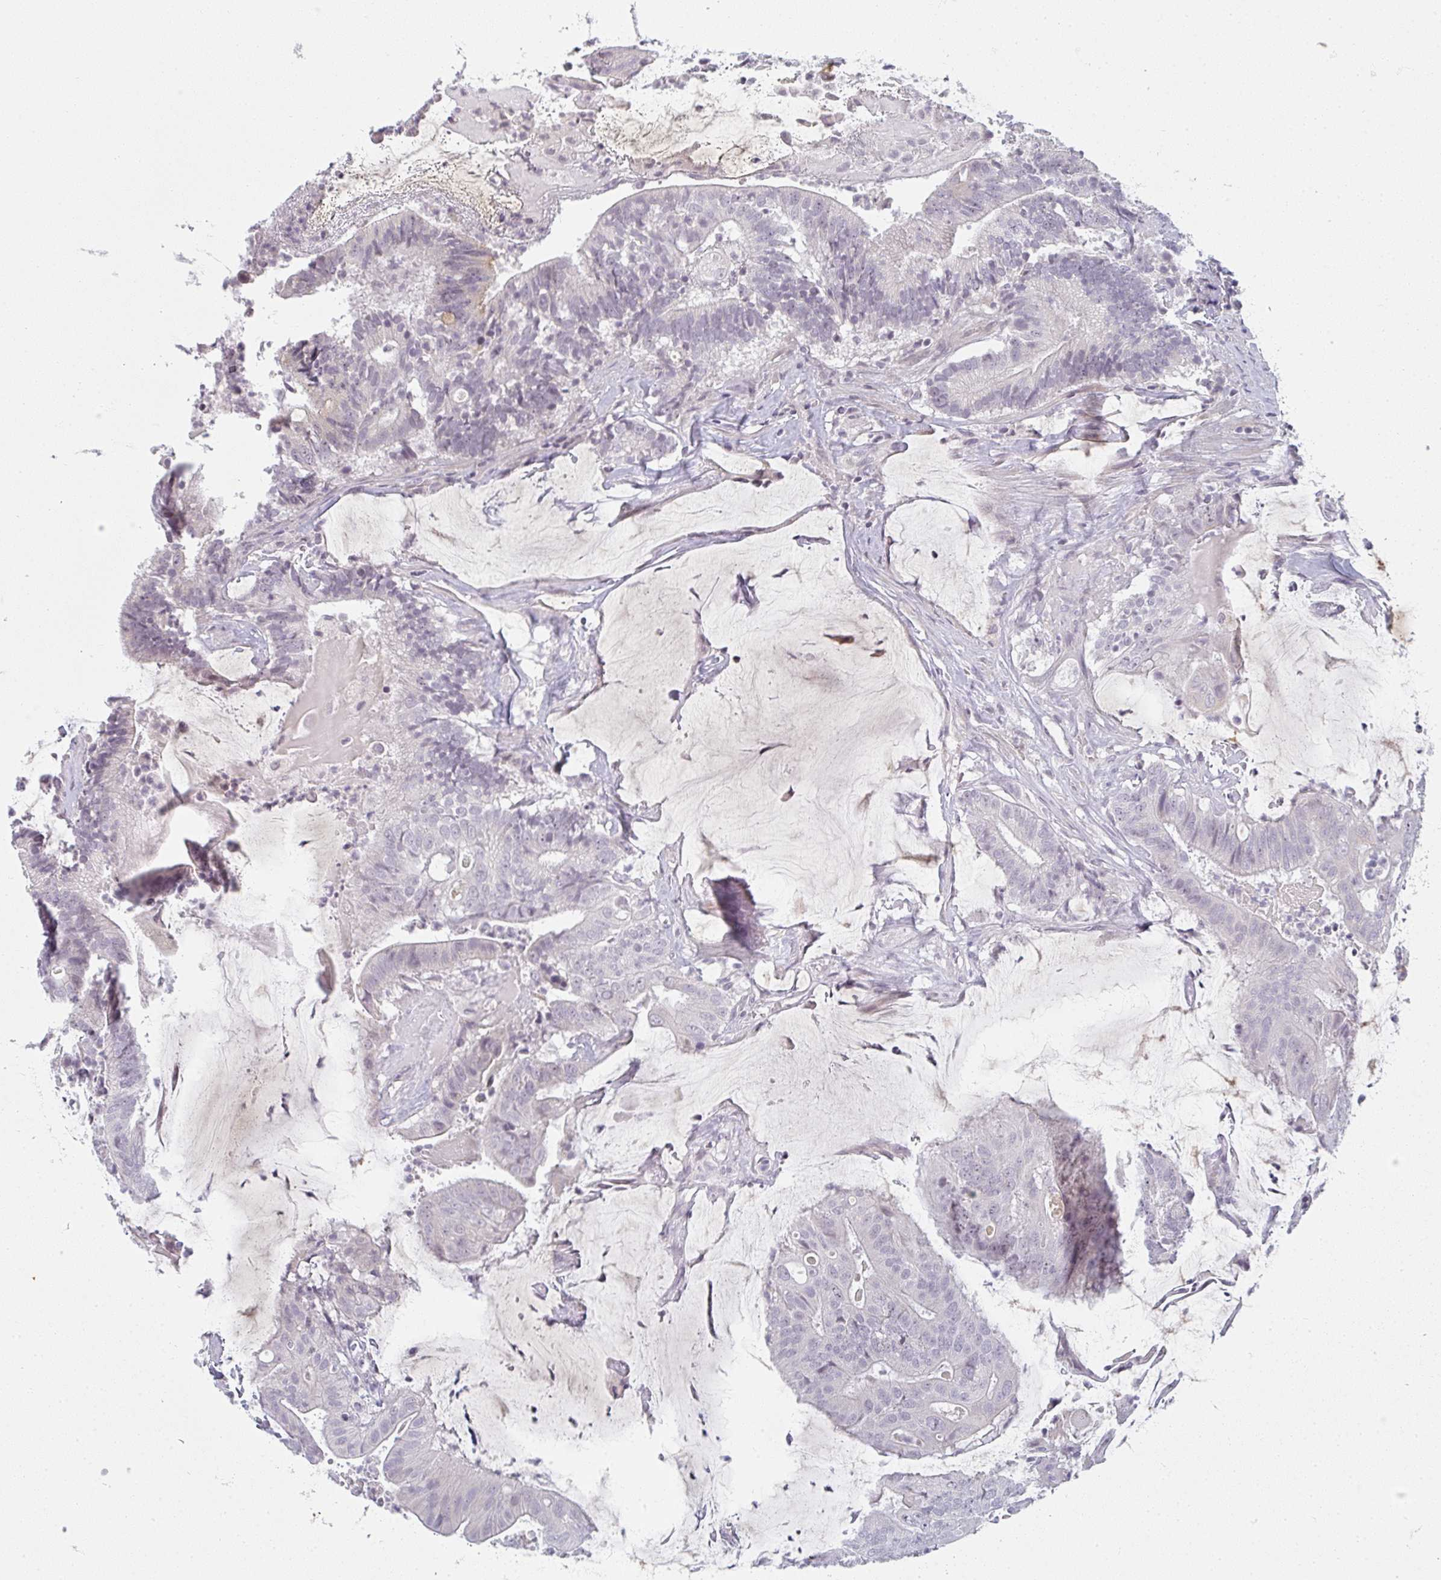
{"staining": {"intensity": "negative", "quantity": "none", "location": "none"}, "tissue": "colorectal cancer", "cell_type": "Tumor cells", "image_type": "cancer", "snomed": [{"axis": "morphology", "description": "Adenocarcinoma, NOS"}, {"axis": "topography", "description": "Colon"}], "caption": "This is an IHC image of human colorectal cancer. There is no positivity in tumor cells.", "gene": "RBBP6", "patient": {"sex": "female", "age": 43}}